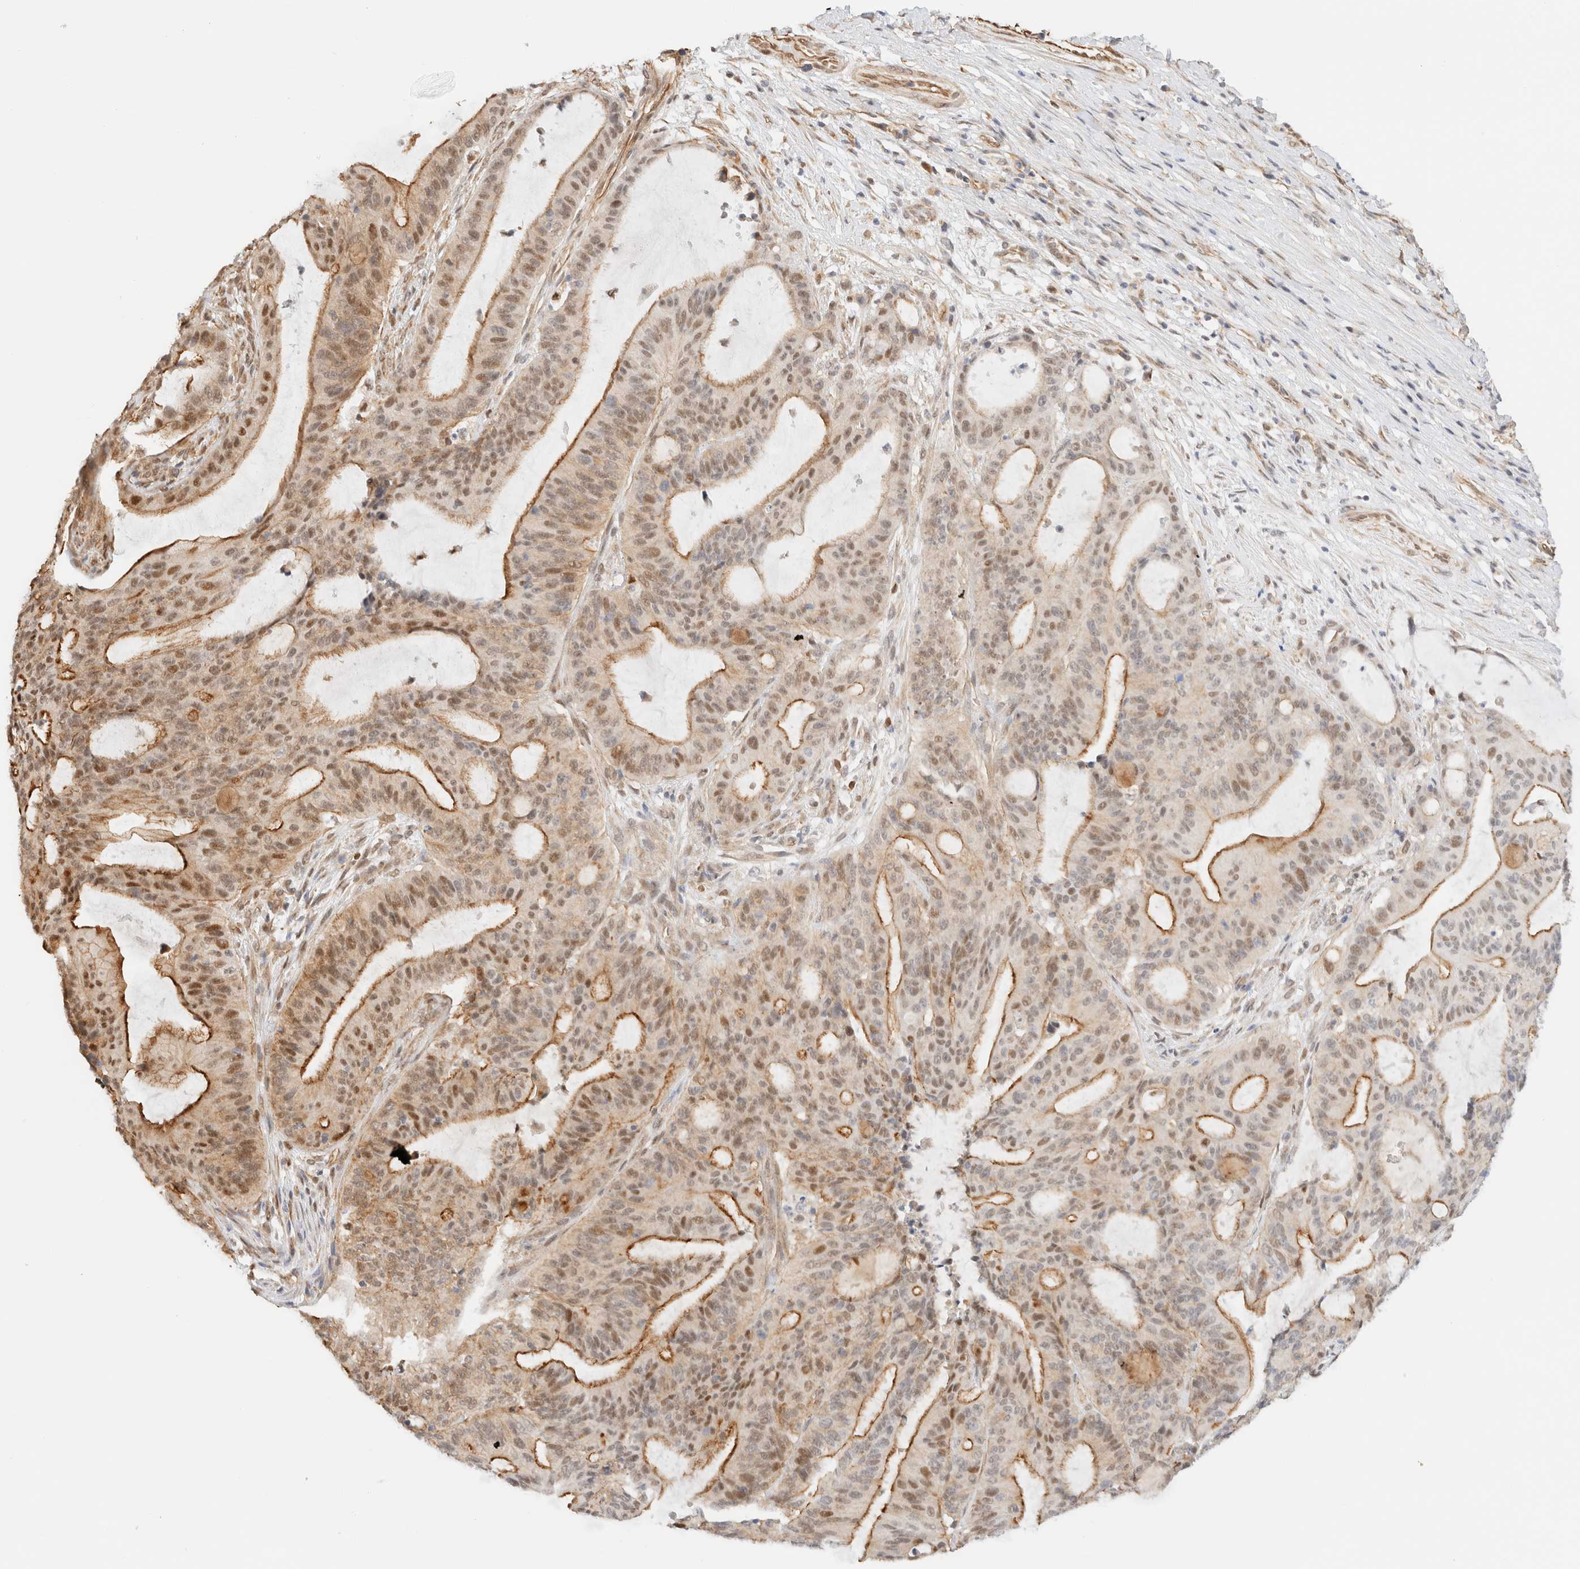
{"staining": {"intensity": "moderate", "quantity": ">75%", "location": "cytoplasmic/membranous,nuclear"}, "tissue": "liver cancer", "cell_type": "Tumor cells", "image_type": "cancer", "snomed": [{"axis": "morphology", "description": "Normal tissue, NOS"}, {"axis": "morphology", "description": "Cholangiocarcinoma"}, {"axis": "topography", "description": "Liver"}, {"axis": "topography", "description": "Peripheral nerve tissue"}], "caption": "Protein staining reveals moderate cytoplasmic/membranous and nuclear staining in about >75% of tumor cells in liver cancer (cholangiocarcinoma).", "gene": "ARID5A", "patient": {"sex": "female", "age": 73}}